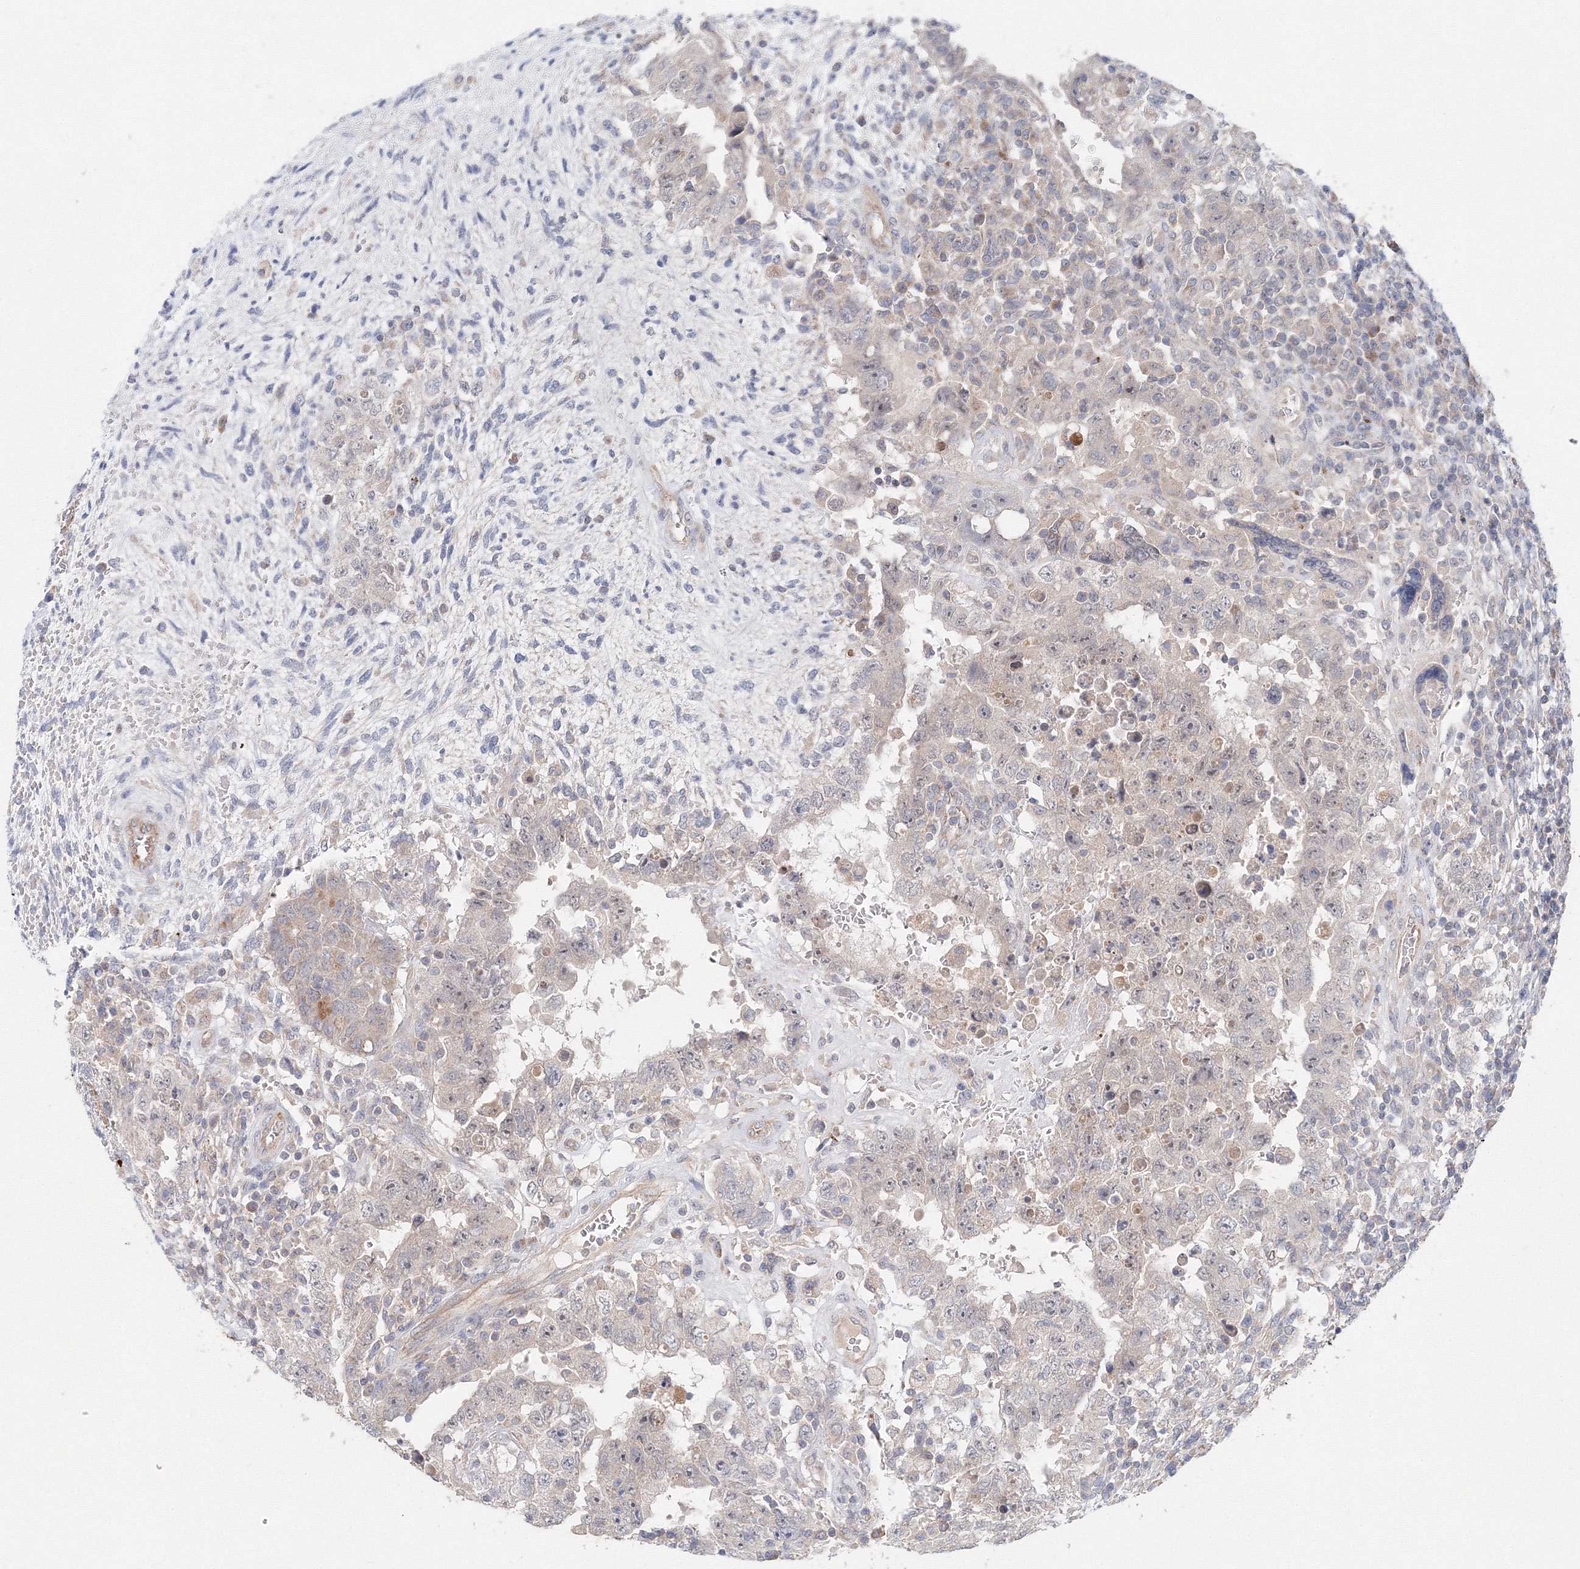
{"staining": {"intensity": "moderate", "quantity": "<25%", "location": "cytoplasmic/membranous"}, "tissue": "testis cancer", "cell_type": "Tumor cells", "image_type": "cancer", "snomed": [{"axis": "morphology", "description": "Carcinoma, Embryonal, NOS"}, {"axis": "topography", "description": "Testis"}], "caption": "Immunohistochemical staining of human testis cancer (embryonal carcinoma) demonstrates low levels of moderate cytoplasmic/membranous expression in approximately <25% of tumor cells.", "gene": "WDR49", "patient": {"sex": "male", "age": 26}}